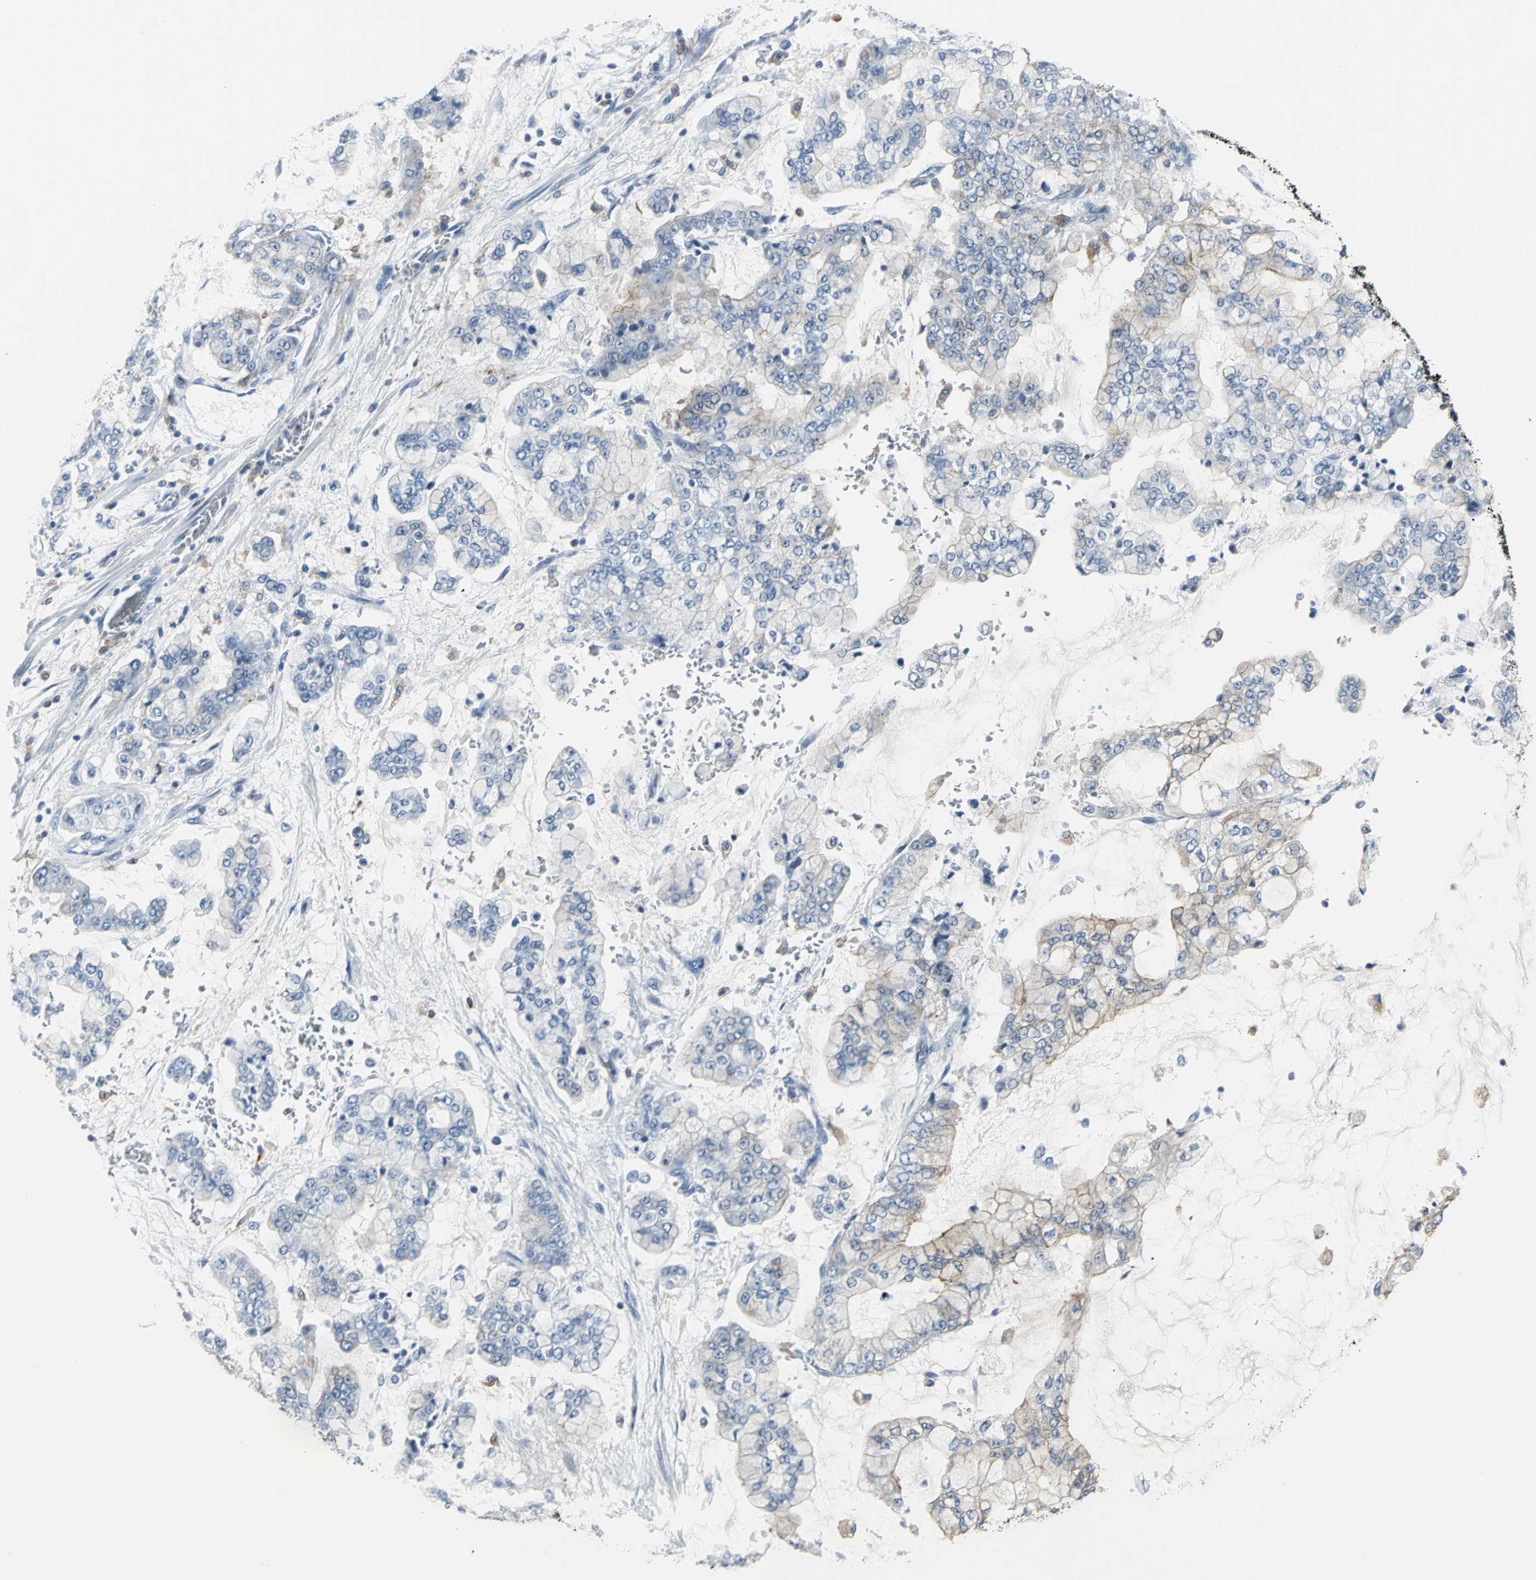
{"staining": {"intensity": "weak", "quantity": "25%-75%", "location": "cytoplasmic/membranous"}, "tissue": "stomach cancer", "cell_type": "Tumor cells", "image_type": "cancer", "snomed": [{"axis": "morphology", "description": "Normal tissue, NOS"}, {"axis": "morphology", "description": "Adenocarcinoma, NOS"}, {"axis": "topography", "description": "Stomach, upper"}, {"axis": "topography", "description": "Stomach"}], "caption": "Immunohistochemical staining of human stomach cancer reveals low levels of weak cytoplasmic/membranous expression in approximately 25%-75% of tumor cells.", "gene": "IQGAP2", "patient": {"sex": "male", "age": 76}}